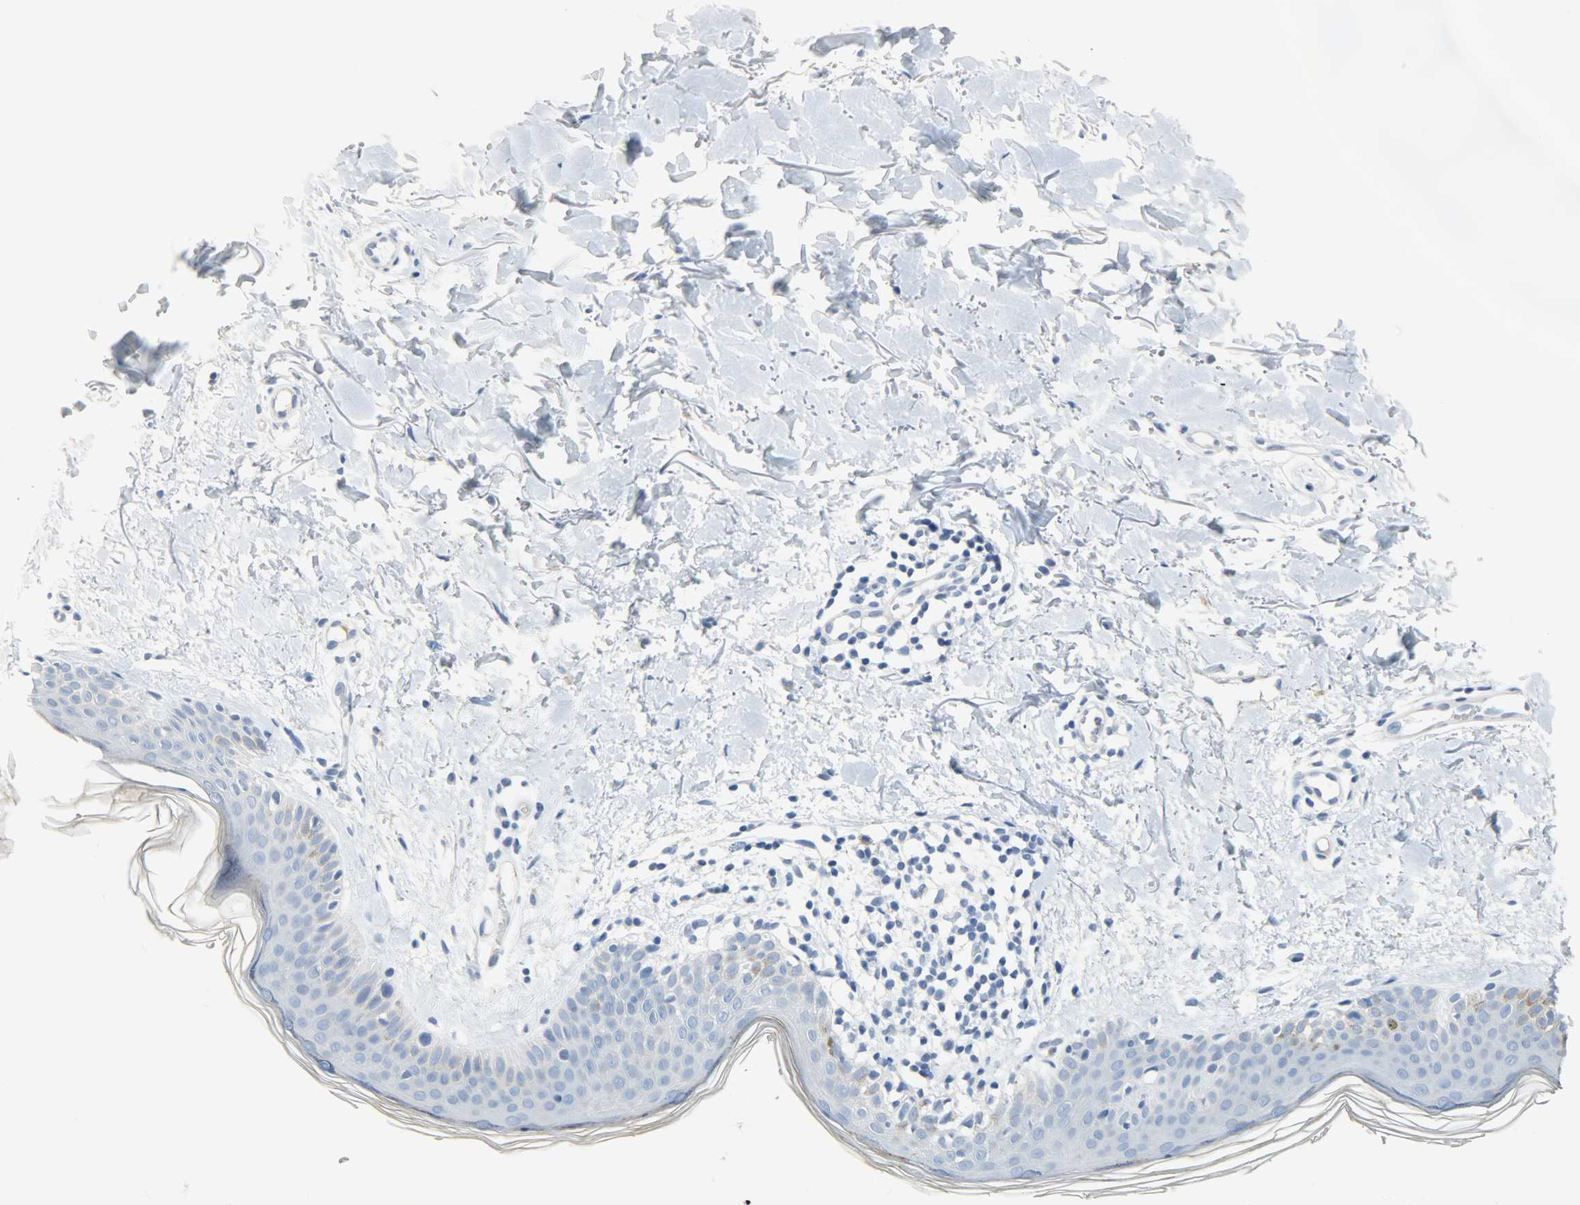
{"staining": {"intensity": "negative", "quantity": "none", "location": "none"}, "tissue": "skin", "cell_type": "Fibroblasts", "image_type": "normal", "snomed": [{"axis": "morphology", "description": "Normal tissue, NOS"}, {"axis": "topography", "description": "Skin"}], "caption": "The micrograph exhibits no staining of fibroblasts in normal skin. (DAB (3,3'-diaminobenzidine) immunohistochemistry (IHC) visualized using brightfield microscopy, high magnification).", "gene": "CRP", "patient": {"sex": "female", "age": 56}}